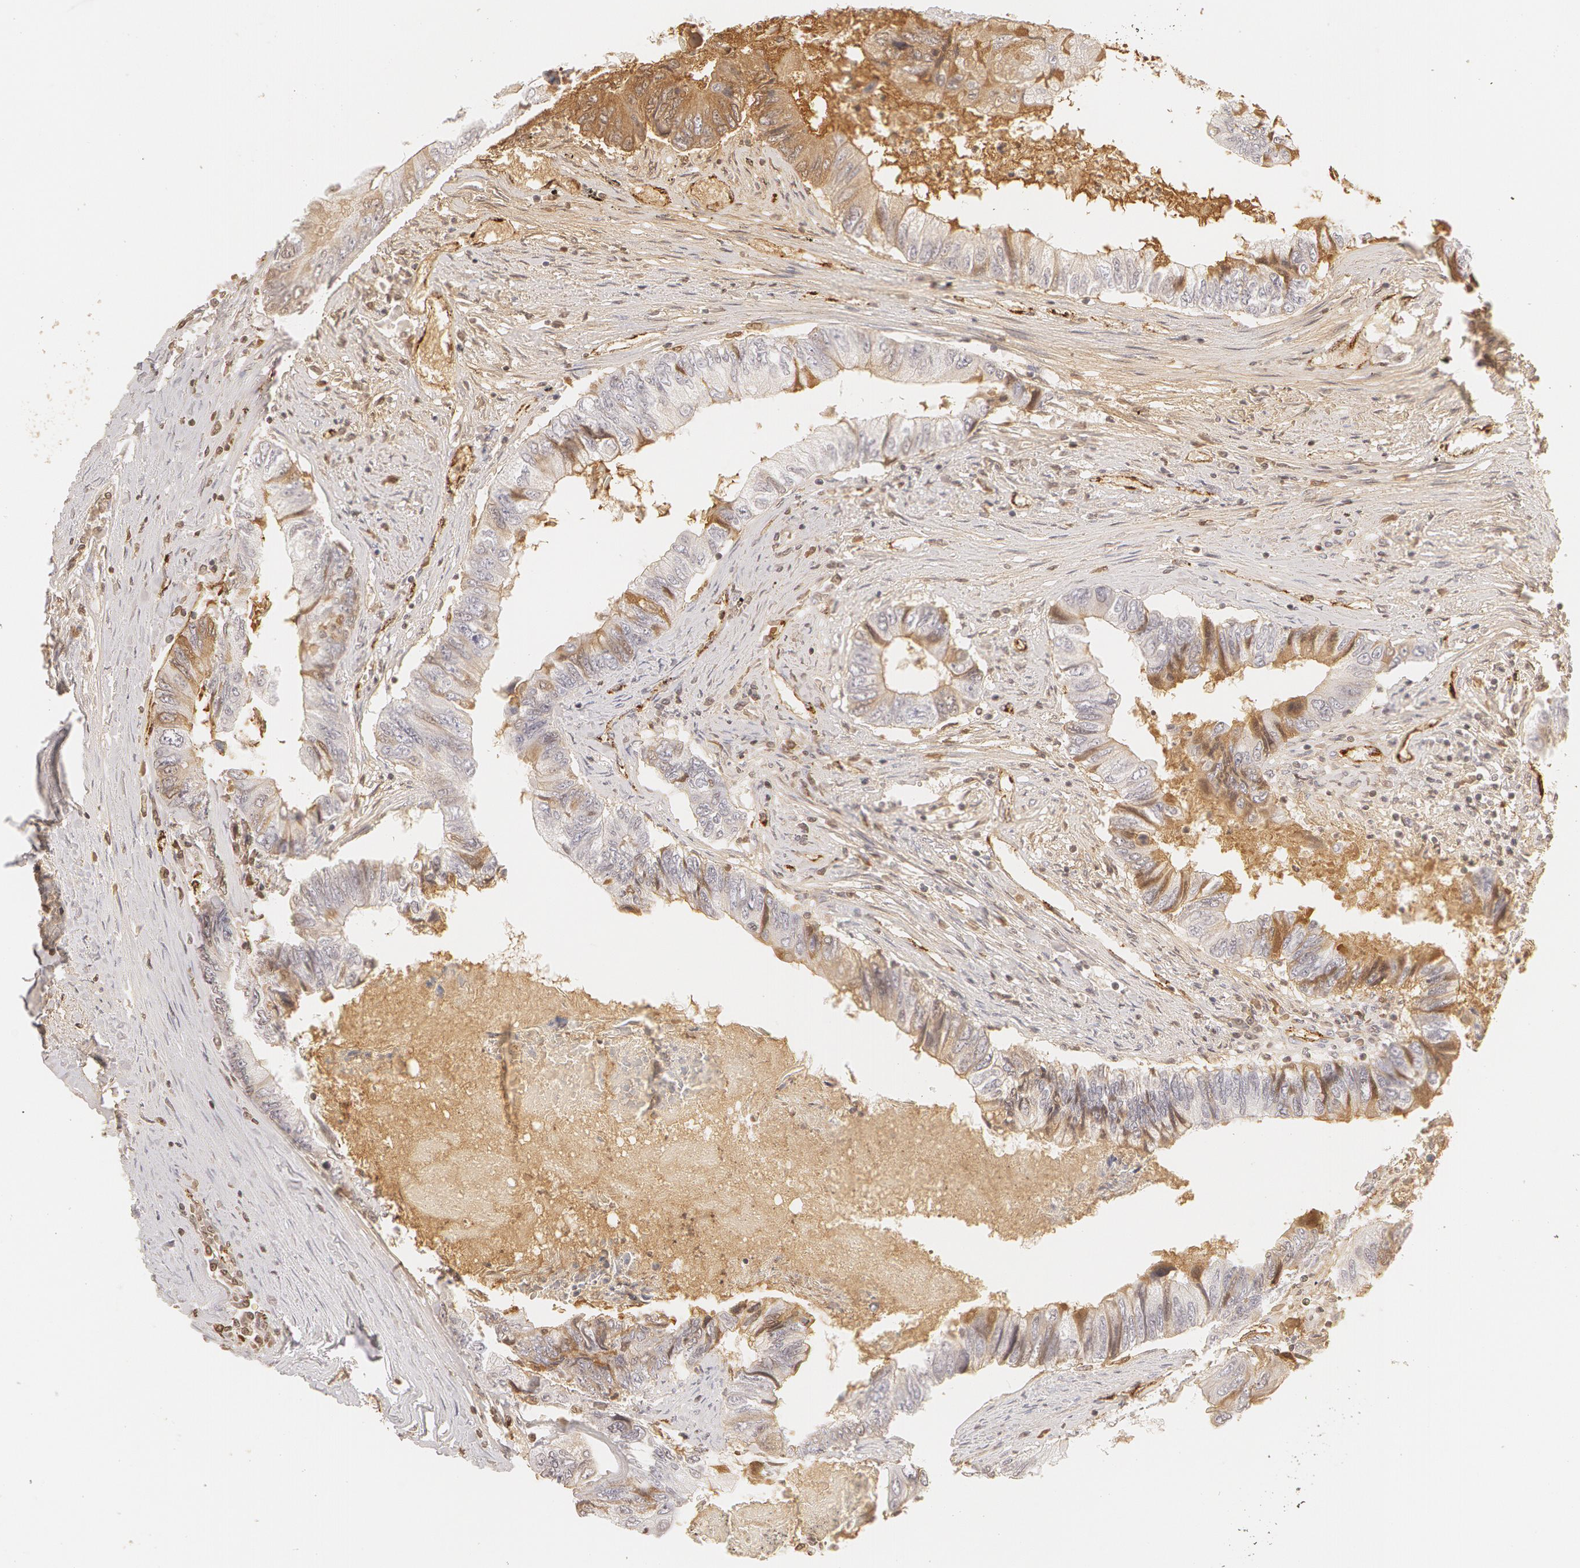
{"staining": {"intensity": "moderate", "quantity": "<25%", "location": "cytoplasmic/membranous"}, "tissue": "colorectal cancer", "cell_type": "Tumor cells", "image_type": "cancer", "snomed": [{"axis": "morphology", "description": "Adenocarcinoma, NOS"}, {"axis": "topography", "description": "Rectum"}], "caption": "Human adenocarcinoma (colorectal) stained with a protein marker shows moderate staining in tumor cells.", "gene": "VWF", "patient": {"sex": "female", "age": 82}}